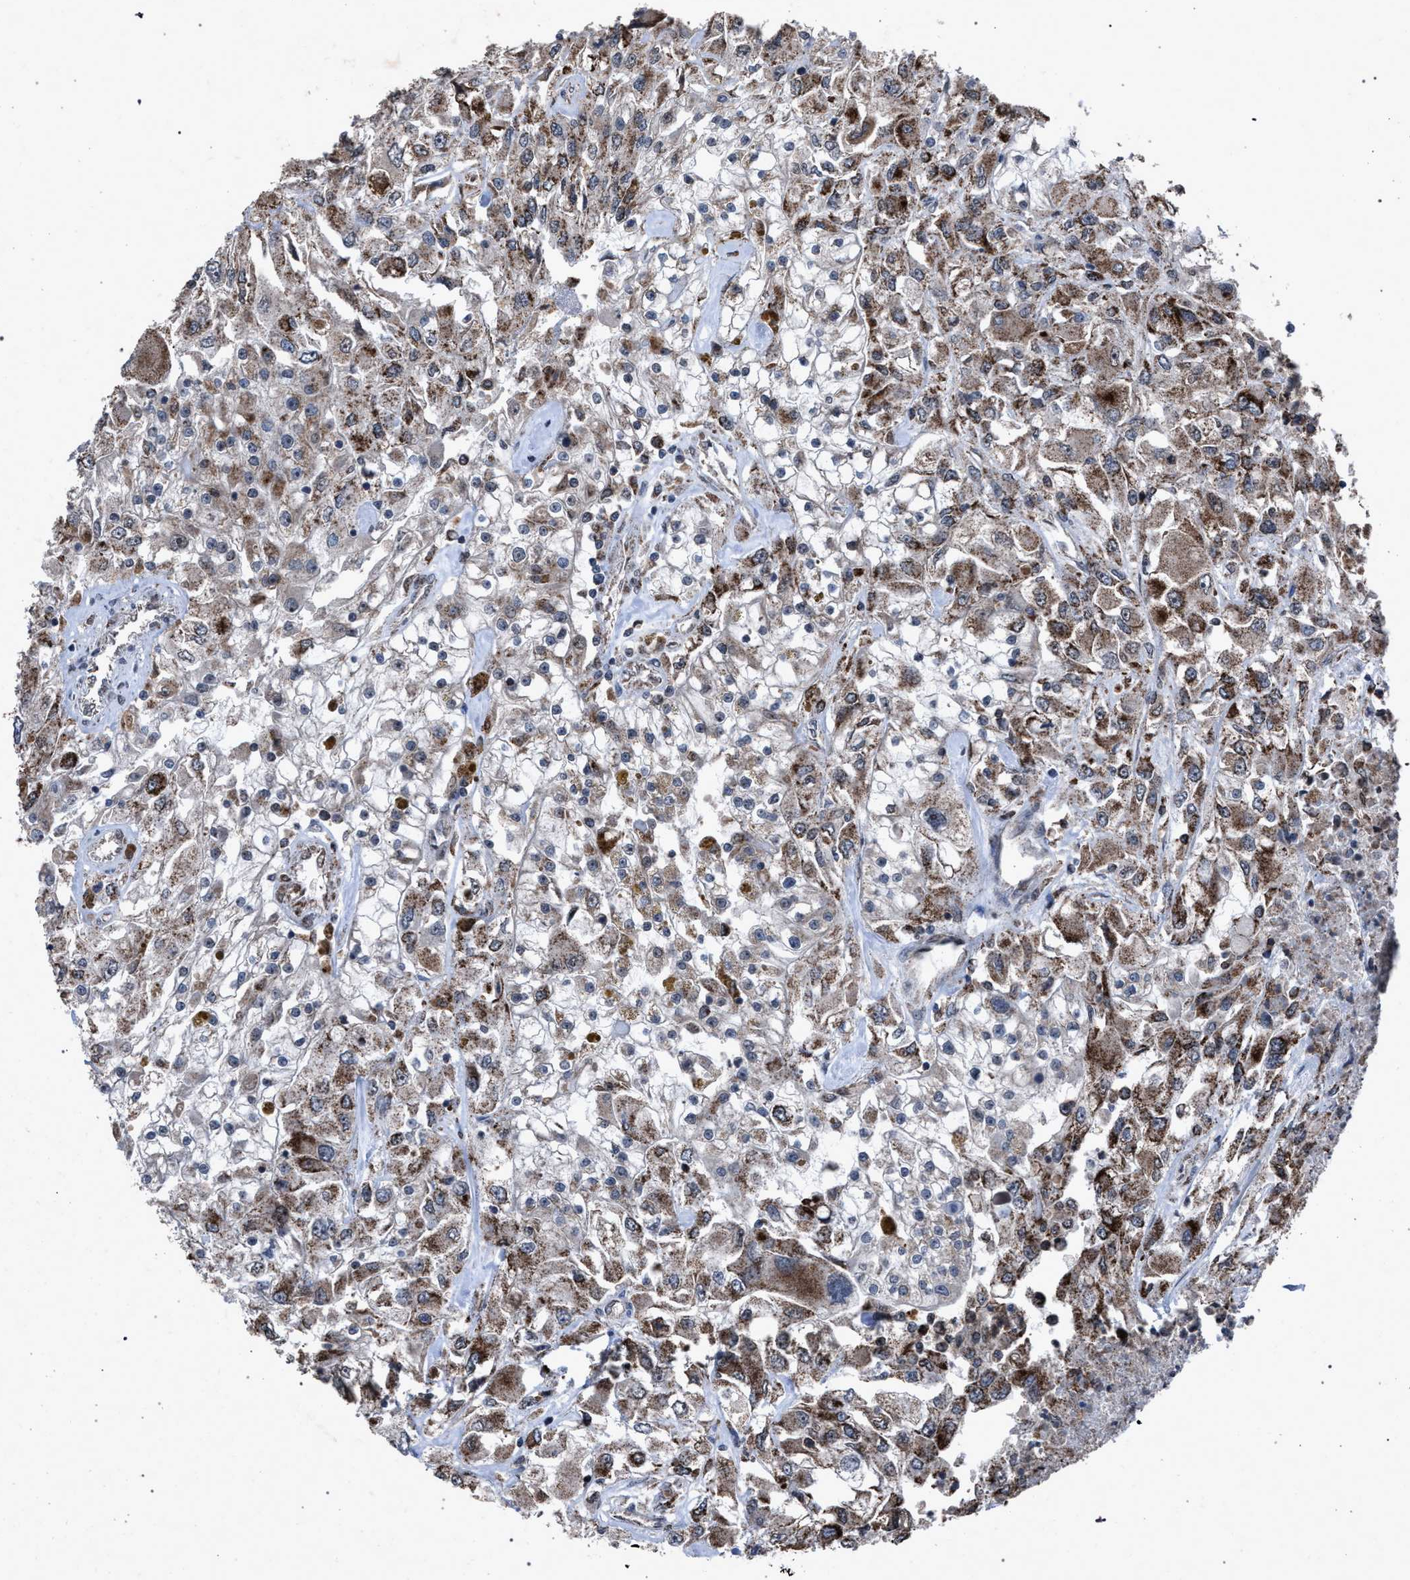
{"staining": {"intensity": "moderate", "quantity": ">75%", "location": "cytoplasmic/membranous"}, "tissue": "renal cancer", "cell_type": "Tumor cells", "image_type": "cancer", "snomed": [{"axis": "morphology", "description": "Adenocarcinoma, NOS"}, {"axis": "topography", "description": "Kidney"}], "caption": "An immunohistochemistry (IHC) micrograph of neoplastic tissue is shown. Protein staining in brown highlights moderate cytoplasmic/membranous positivity in renal cancer (adenocarcinoma) within tumor cells.", "gene": "HSD17B4", "patient": {"sex": "female", "age": 52}}